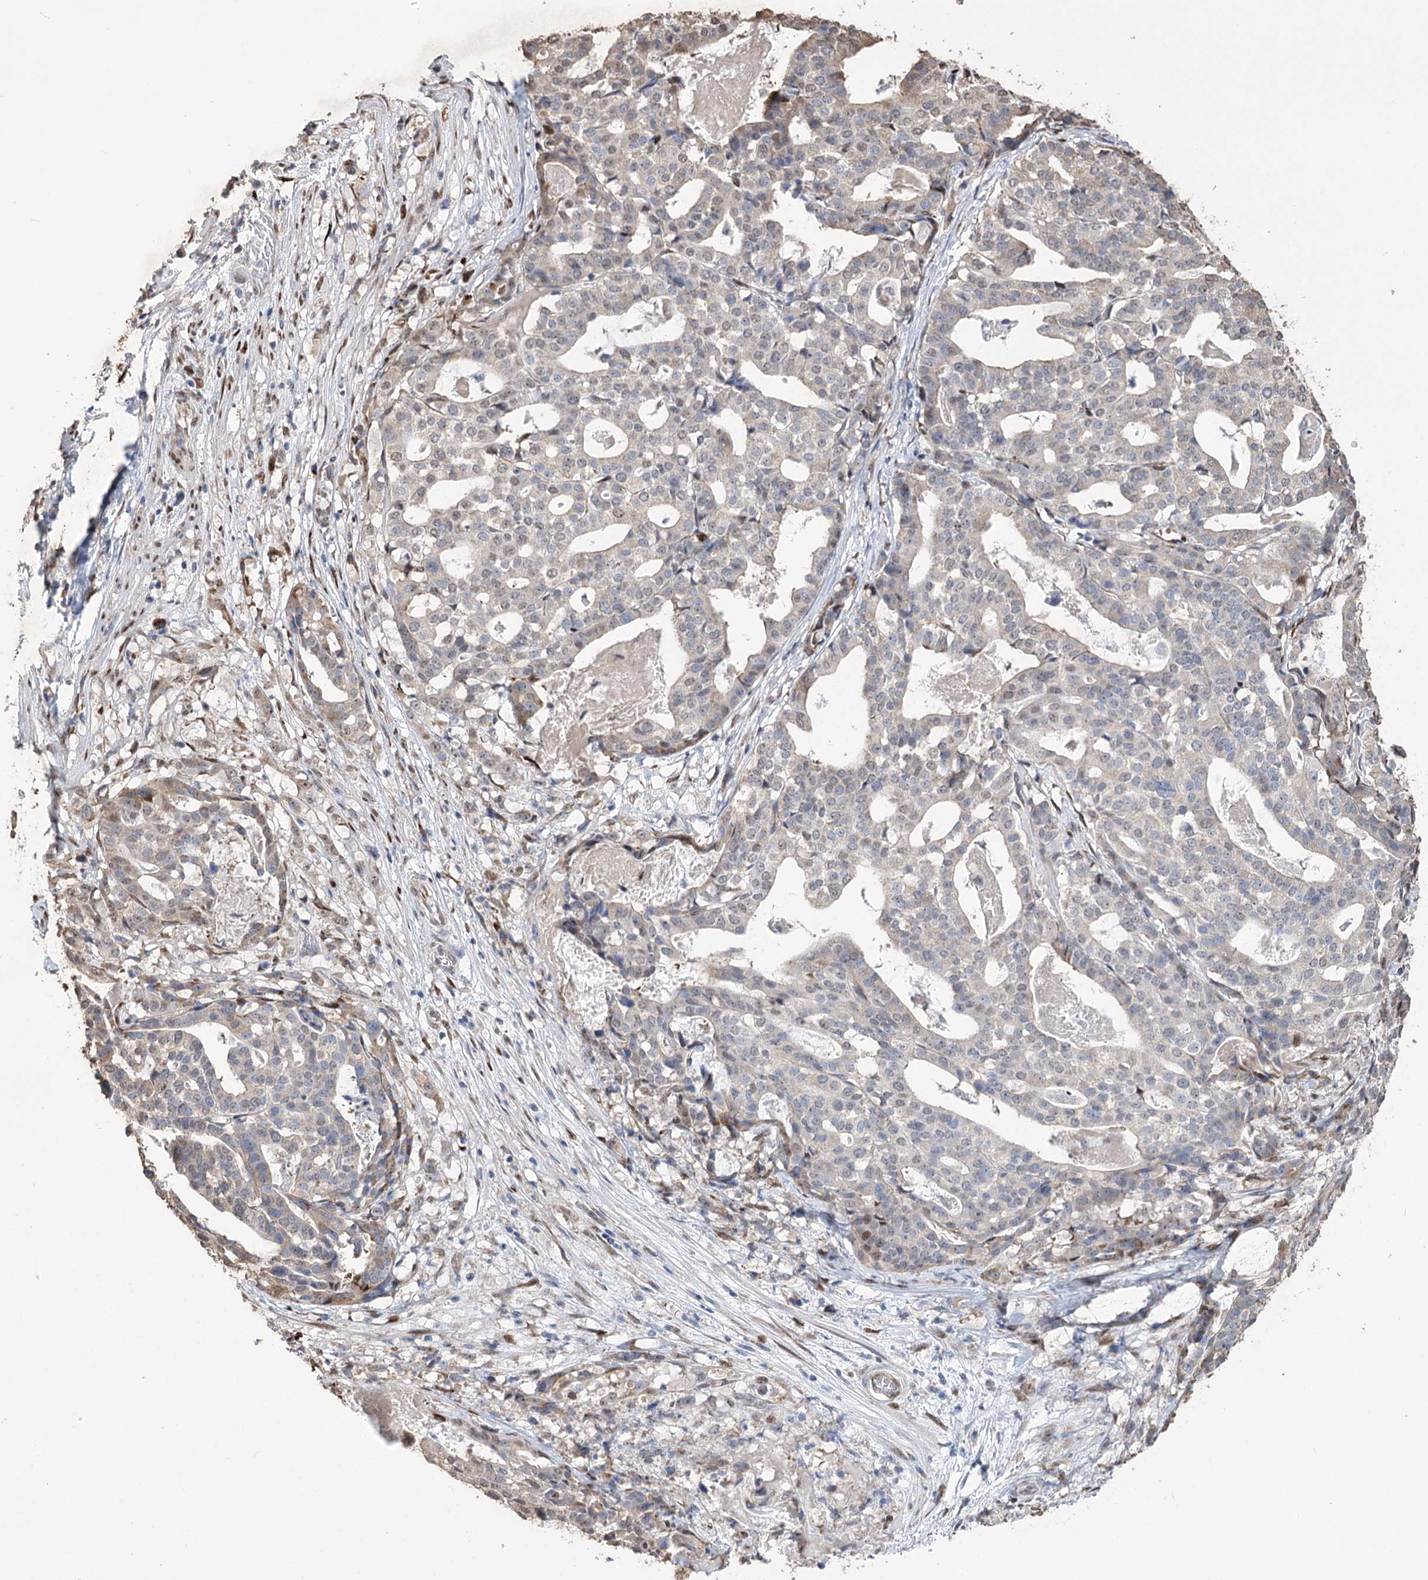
{"staining": {"intensity": "weak", "quantity": "<25%", "location": "cytoplasmic/membranous"}, "tissue": "stomach cancer", "cell_type": "Tumor cells", "image_type": "cancer", "snomed": [{"axis": "morphology", "description": "Adenocarcinoma, NOS"}, {"axis": "topography", "description": "Stomach"}], "caption": "Tumor cells show no significant protein expression in stomach cancer (adenocarcinoma).", "gene": "NFU1", "patient": {"sex": "male", "age": 48}}